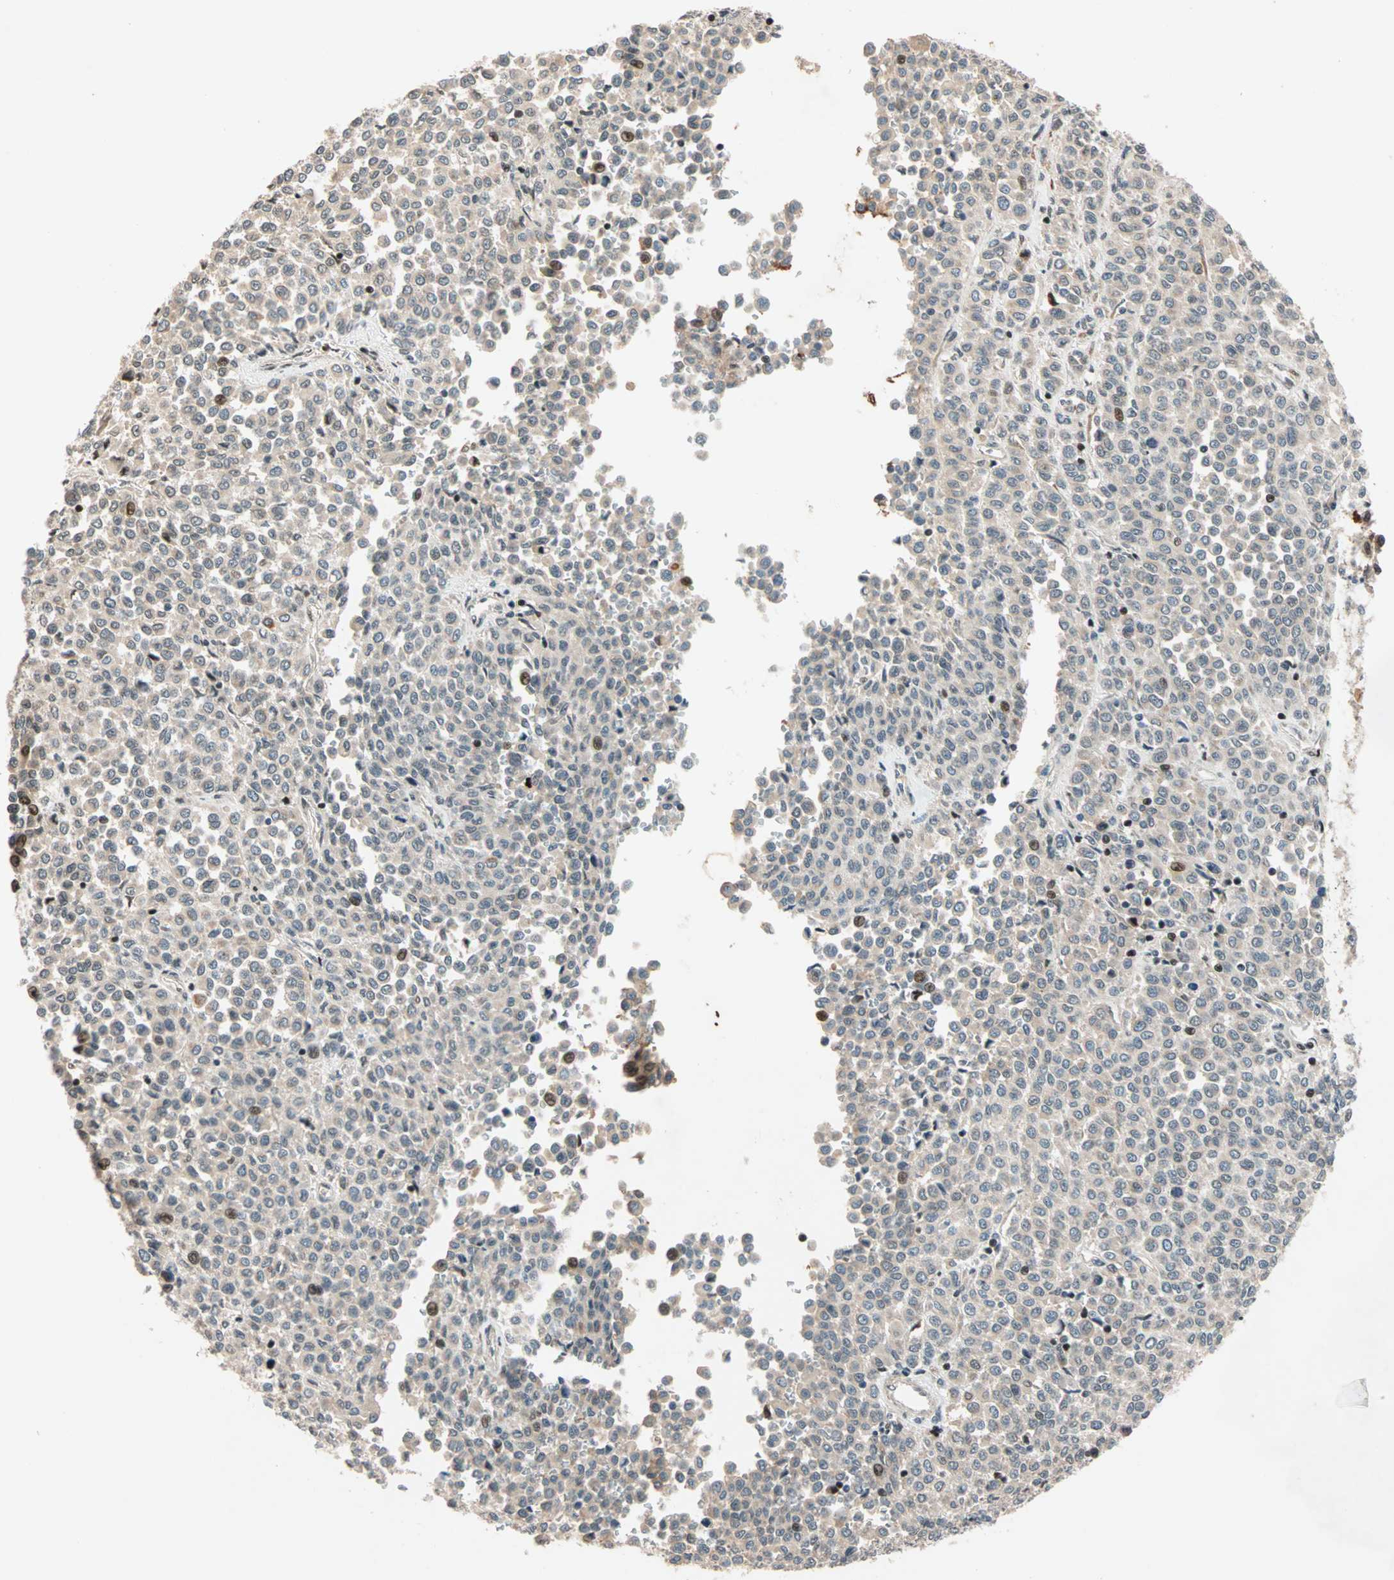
{"staining": {"intensity": "weak", "quantity": ">75%", "location": "cytoplasmic/membranous"}, "tissue": "melanoma", "cell_type": "Tumor cells", "image_type": "cancer", "snomed": [{"axis": "morphology", "description": "Malignant melanoma, Metastatic site"}, {"axis": "topography", "description": "Pancreas"}], "caption": "Weak cytoplasmic/membranous expression is identified in about >75% of tumor cells in malignant melanoma (metastatic site).", "gene": "HECW1", "patient": {"sex": "female", "age": 30}}